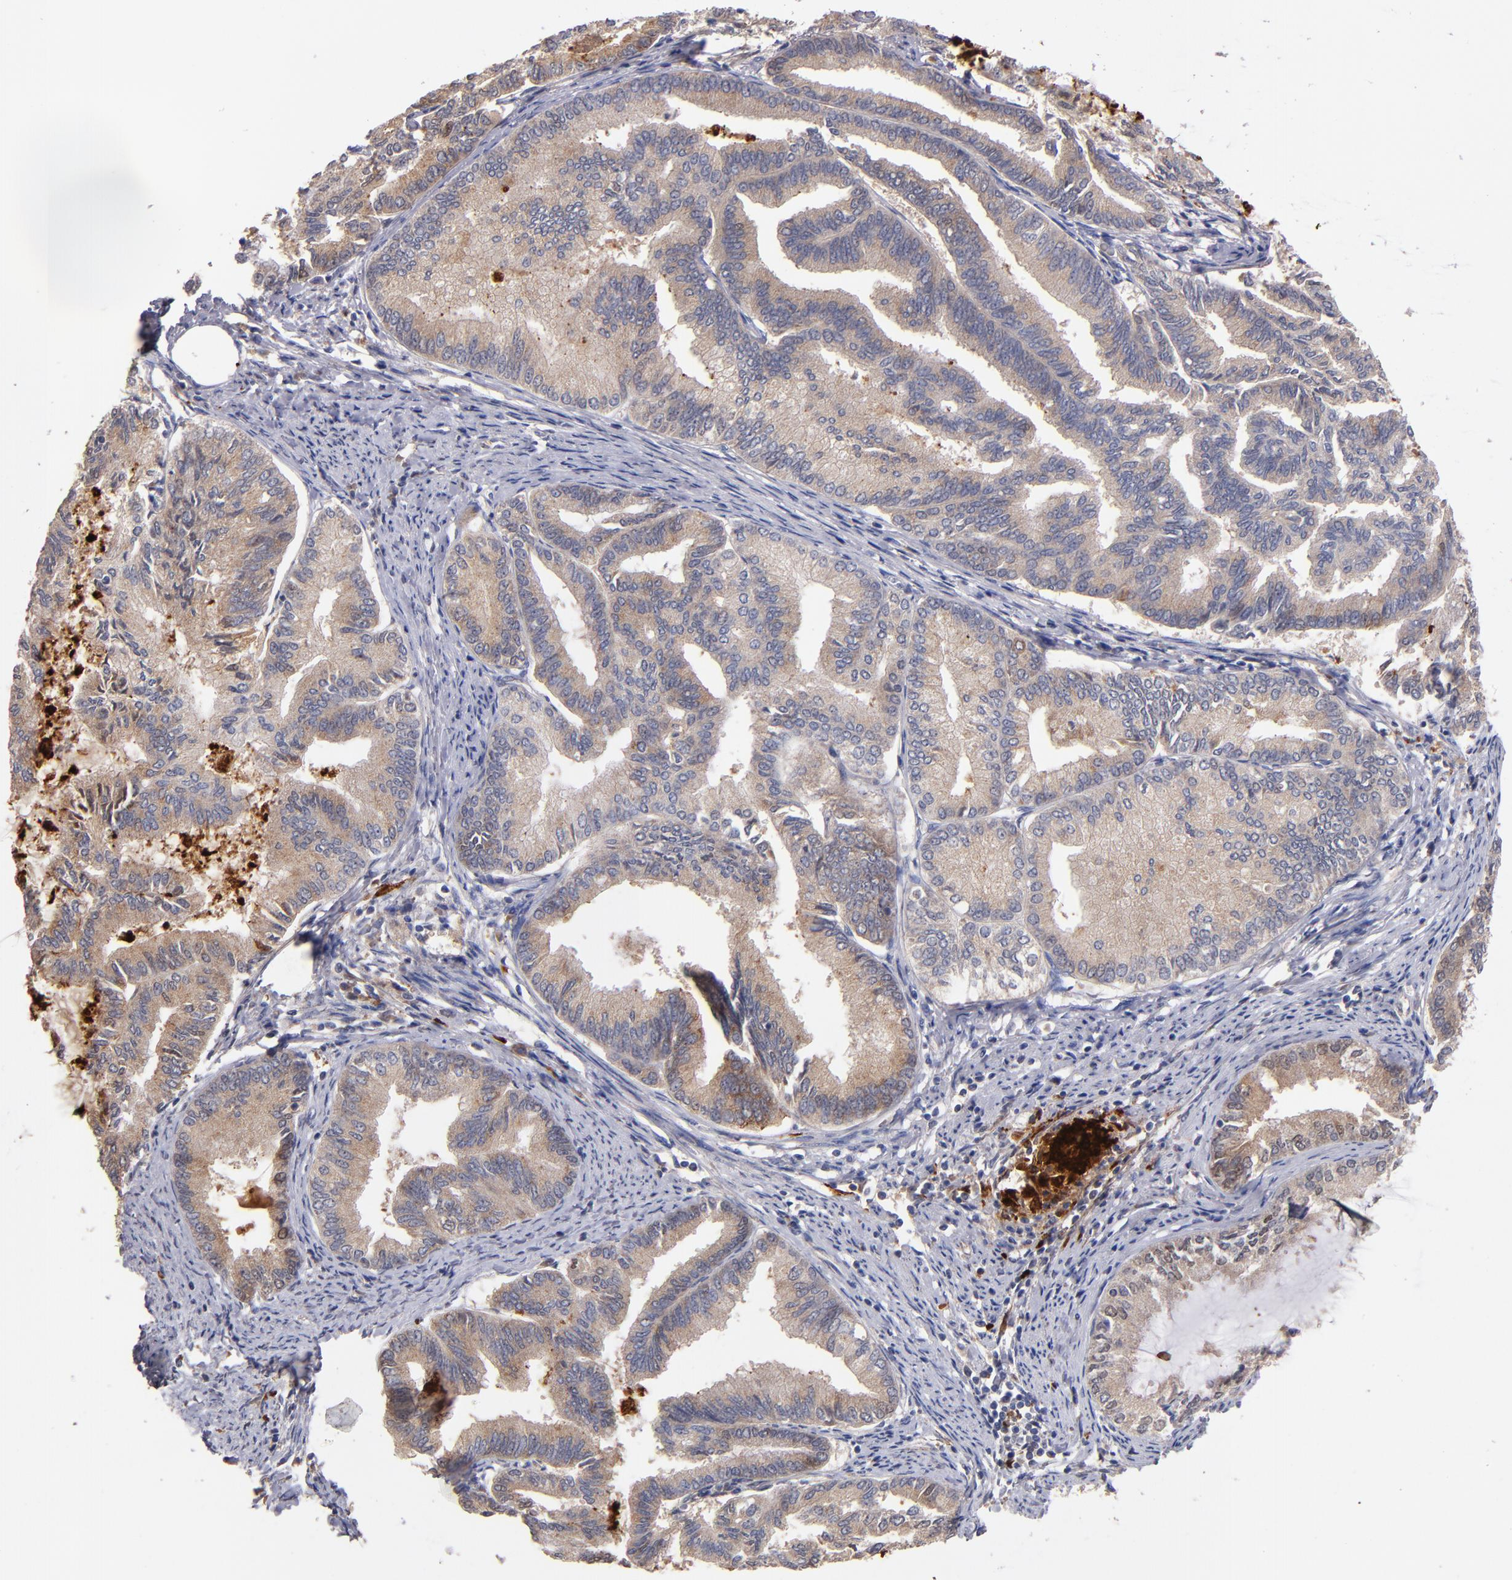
{"staining": {"intensity": "weak", "quantity": ">75%", "location": "cytoplasmic/membranous"}, "tissue": "endometrial cancer", "cell_type": "Tumor cells", "image_type": "cancer", "snomed": [{"axis": "morphology", "description": "Adenocarcinoma, NOS"}, {"axis": "topography", "description": "Endometrium"}], "caption": "A brown stain highlights weak cytoplasmic/membranous expression of a protein in endometrial adenocarcinoma tumor cells.", "gene": "DIABLO", "patient": {"sex": "female", "age": 86}}